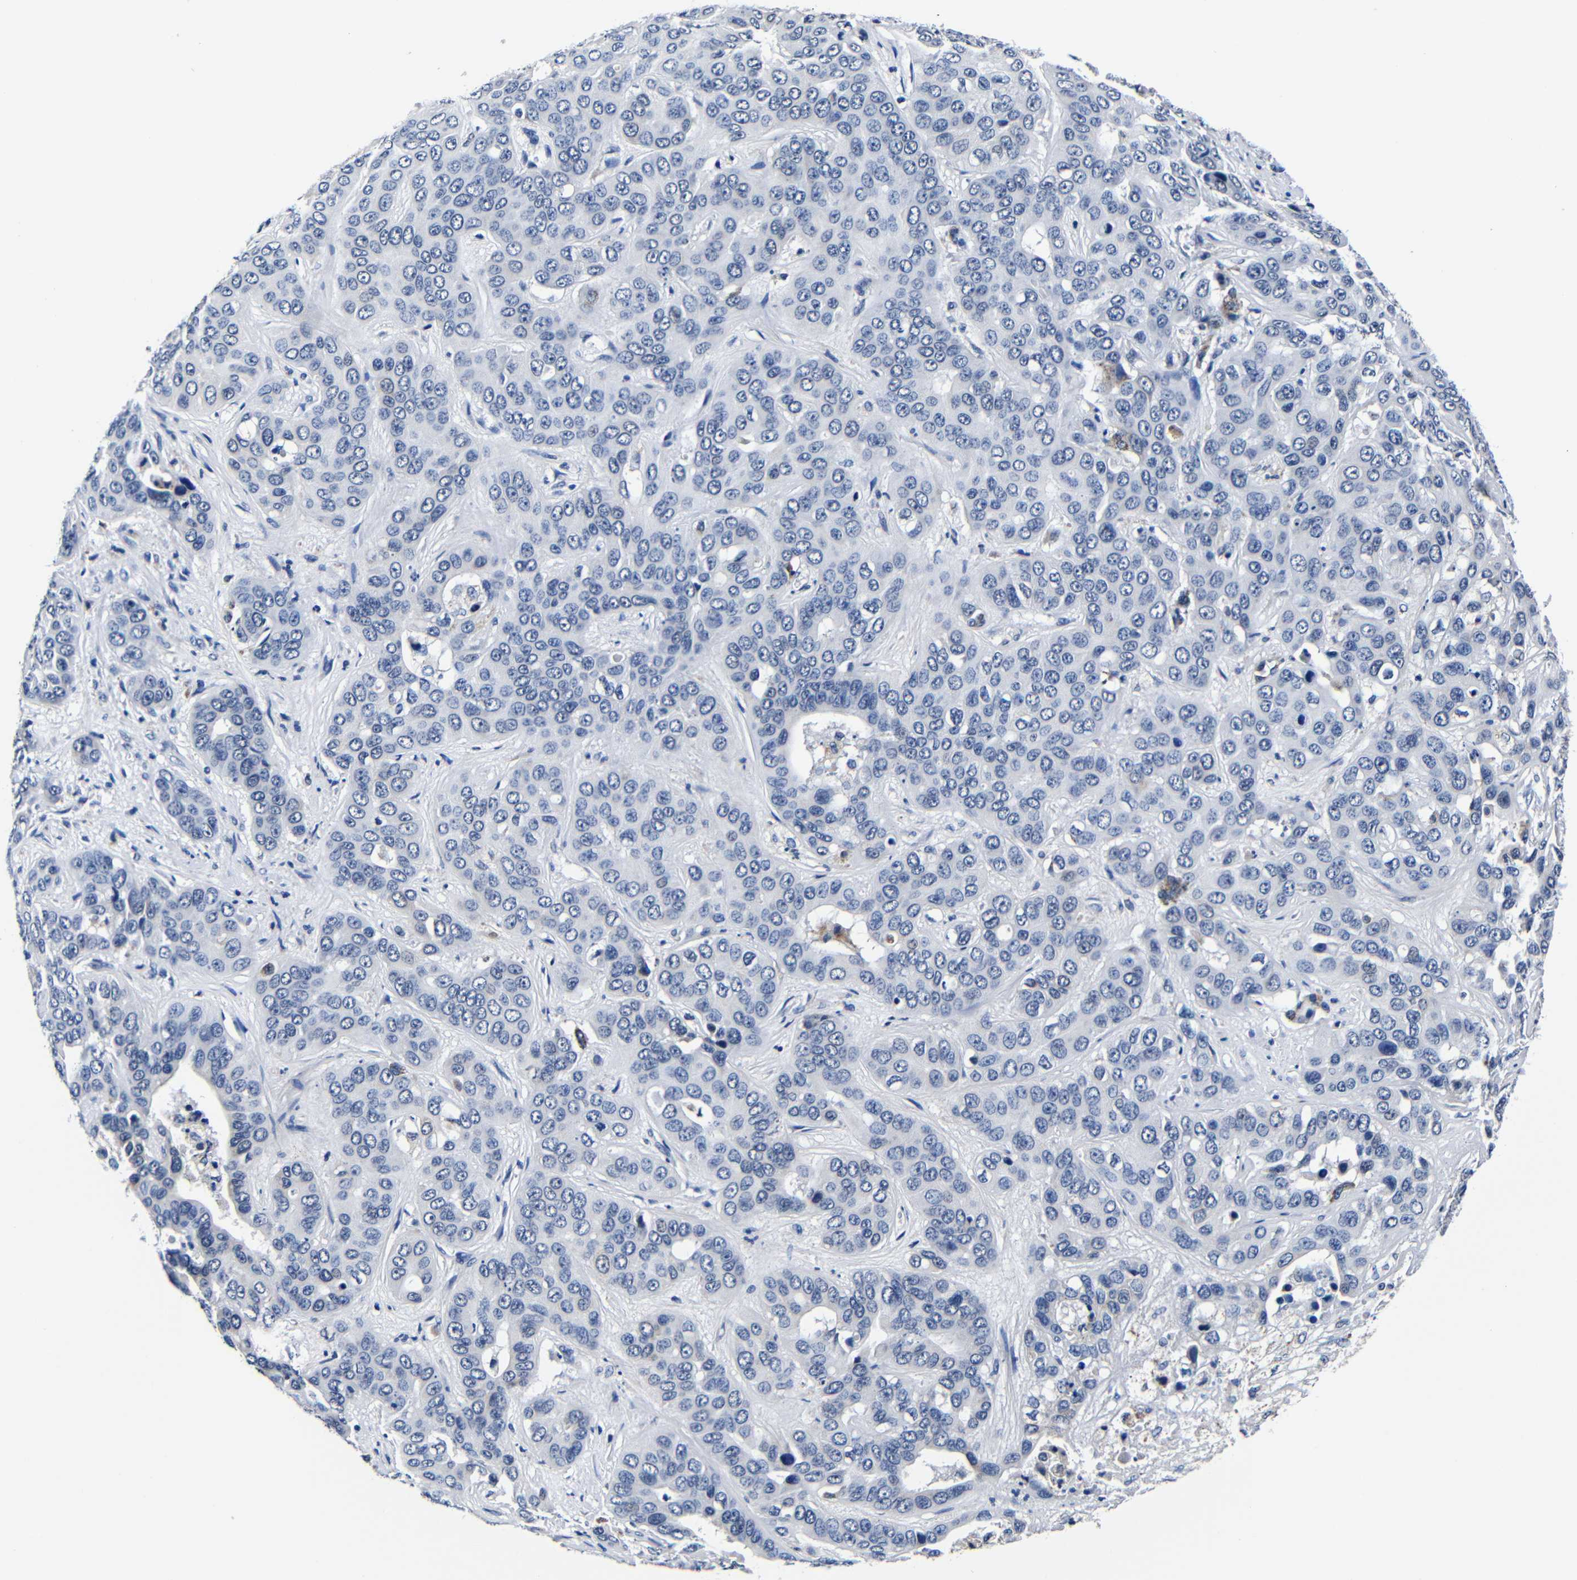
{"staining": {"intensity": "negative", "quantity": "none", "location": "none"}, "tissue": "liver cancer", "cell_type": "Tumor cells", "image_type": "cancer", "snomed": [{"axis": "morphology", "description": "Cholangiocarcinoma"}, {"axis": "topography", "description": "Liver"}], "caption": "Tumor cells show no significant protein staining in liver cancer (cholangiocarcinoma).", "gene": "DEPP1", "patient": {"sex": "female", "age": 52}}